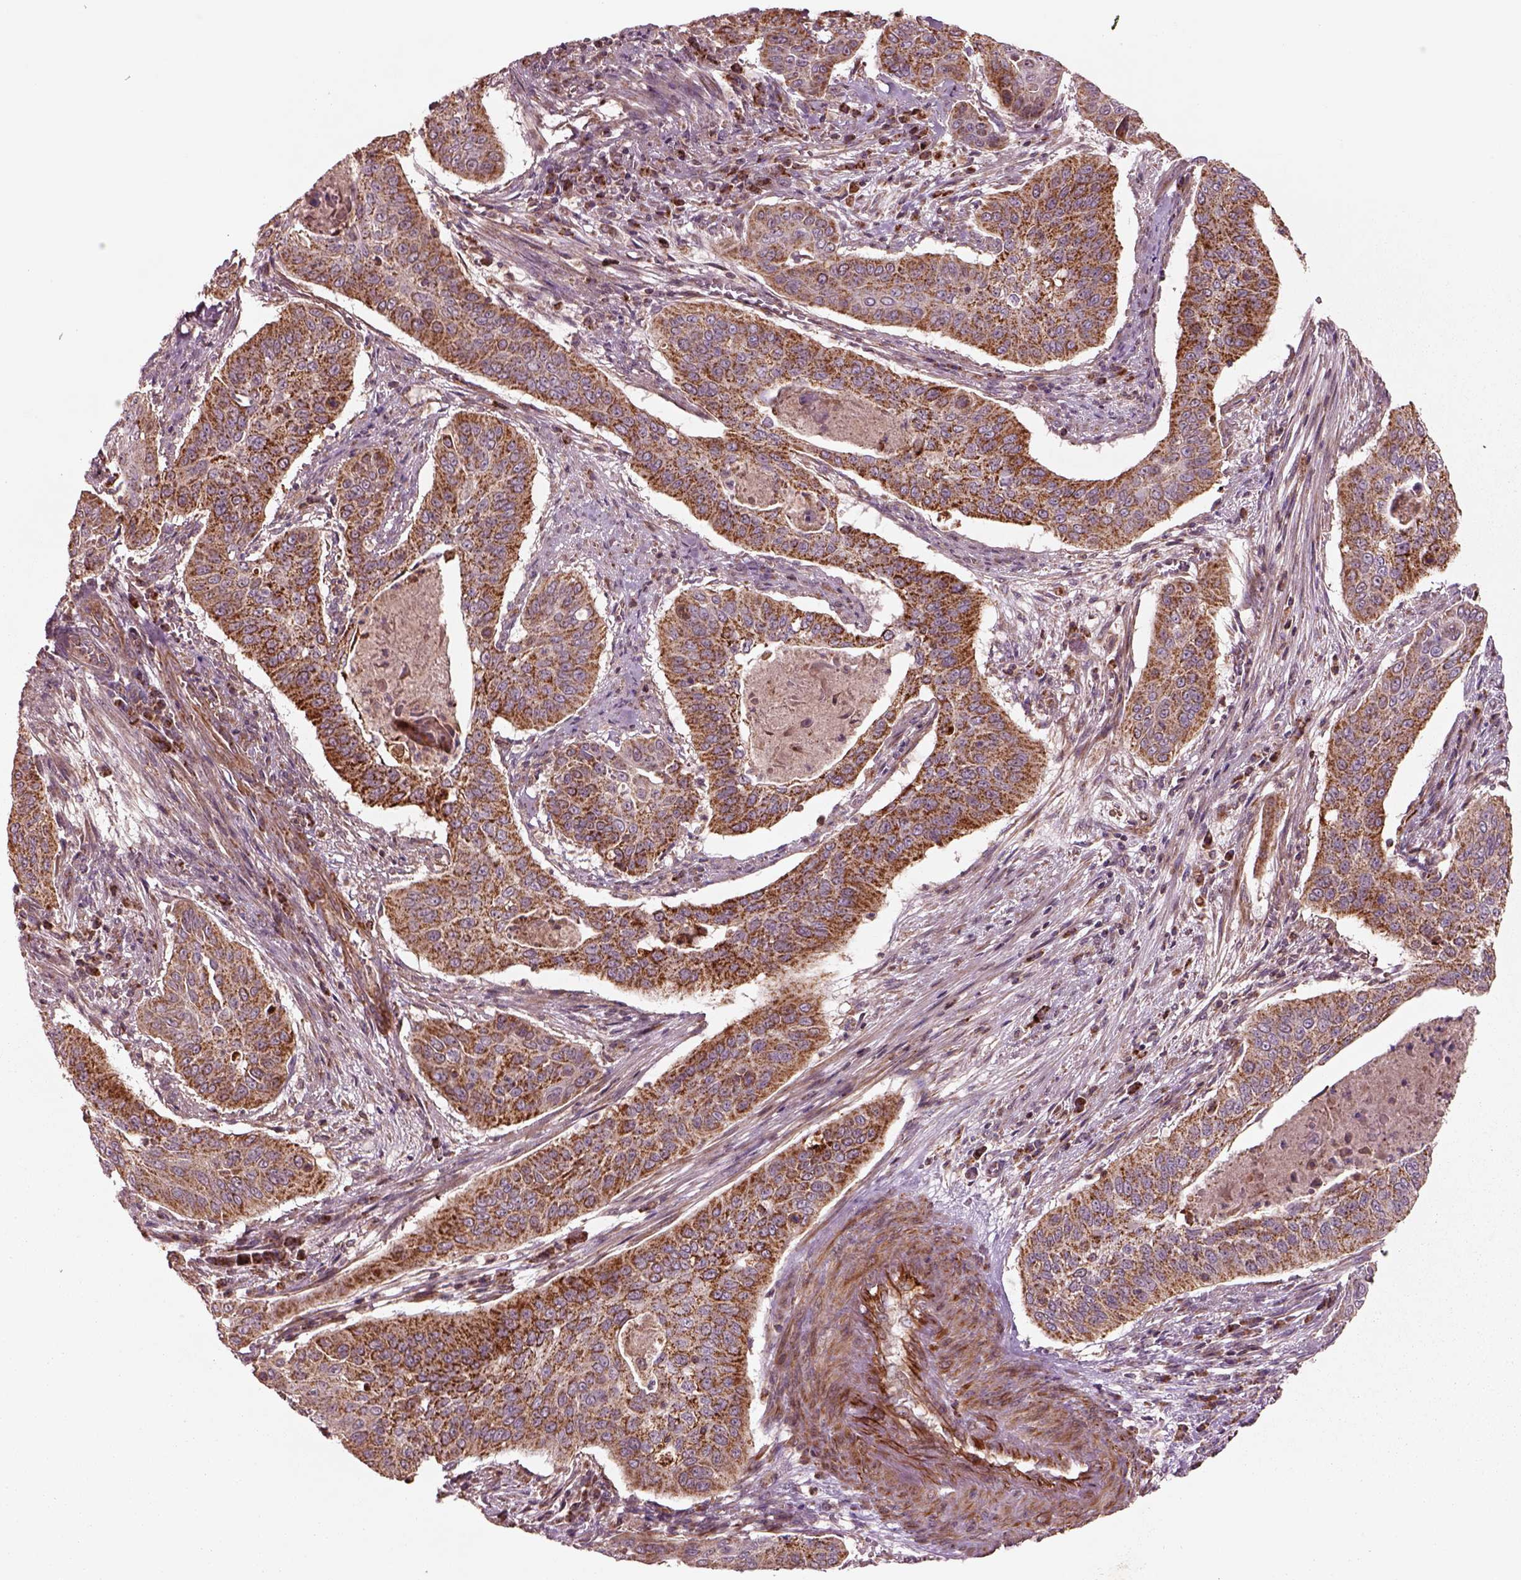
{"staining": {"intensity": "moderate", "quantity": ">75%", "location": "cytoplasmic/membranous"}, "tissue": "cervical cancer", "cell_type": "Tumor cells", "image_type": "cancer", "snomed": [{"axis": "morphology", "description": "Squamous cell carcinoma, NOS"}, {"axis": "topography", "description": "Cervix"}], "caption": "Tumor cells demonstrate medium levels of moderate cytoplasmic/membranous staining in approximately >75% of cells in human cervical squamous cell carcinoma.", "gene": "SLC25A5", "patient": {"sex": "female", "age": 39}}